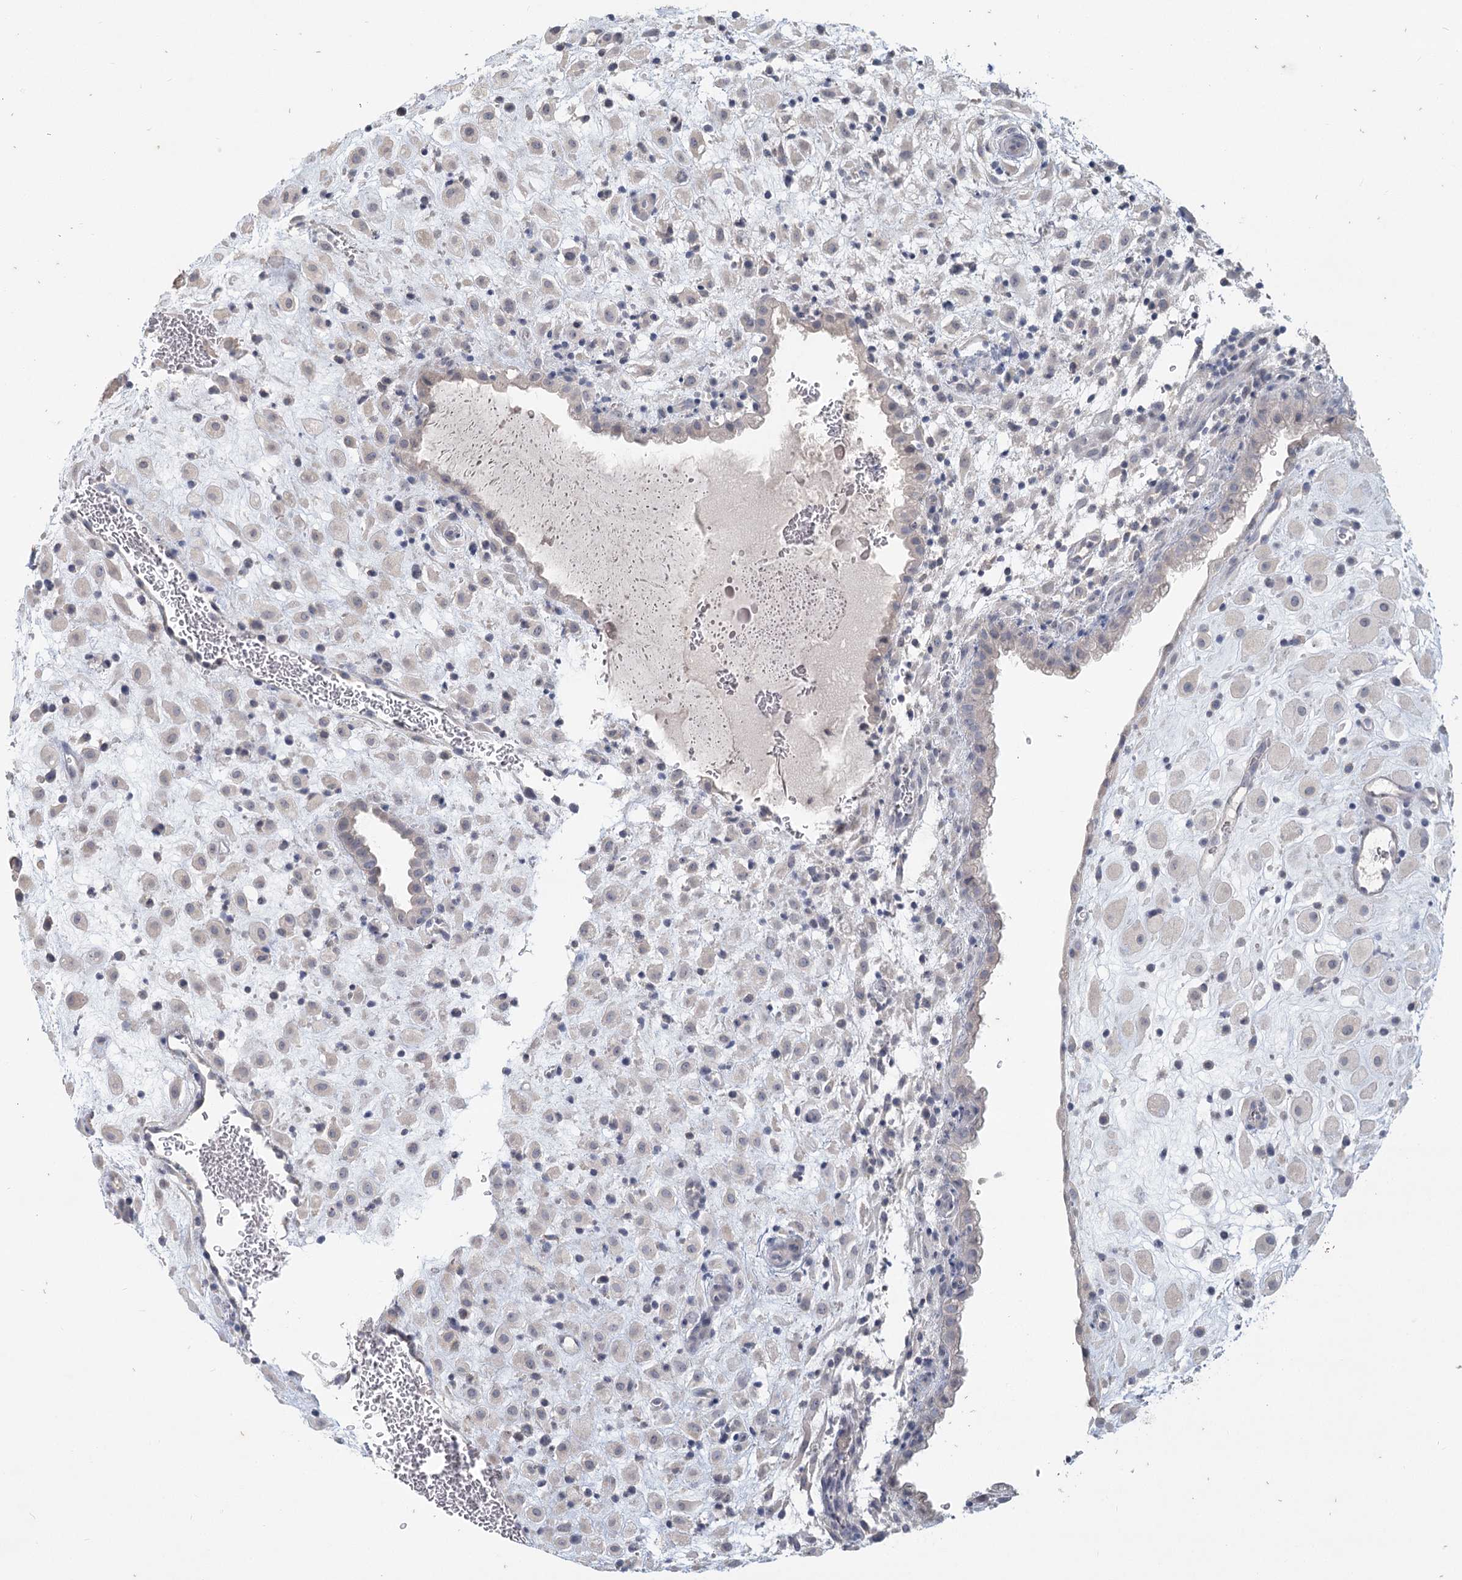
{"staining": {"intensity": "negative", "quantity": "none", "location": "none"}, "tissue": "placenta", "cell_type": "Decidual cells", "image_type": "normal", "snomed": [{"axis": "morphology", "description": "Normal tissue, NOS"}, {"axis": "topography", "description": "Placenta"}], "caption": "IHC histopathology image of benign placenta stained for a protein (brown), which shows no positivity in decidual cells.", "gene": "SLC9A3", "patient": {"sex": "female", "age": 35}}